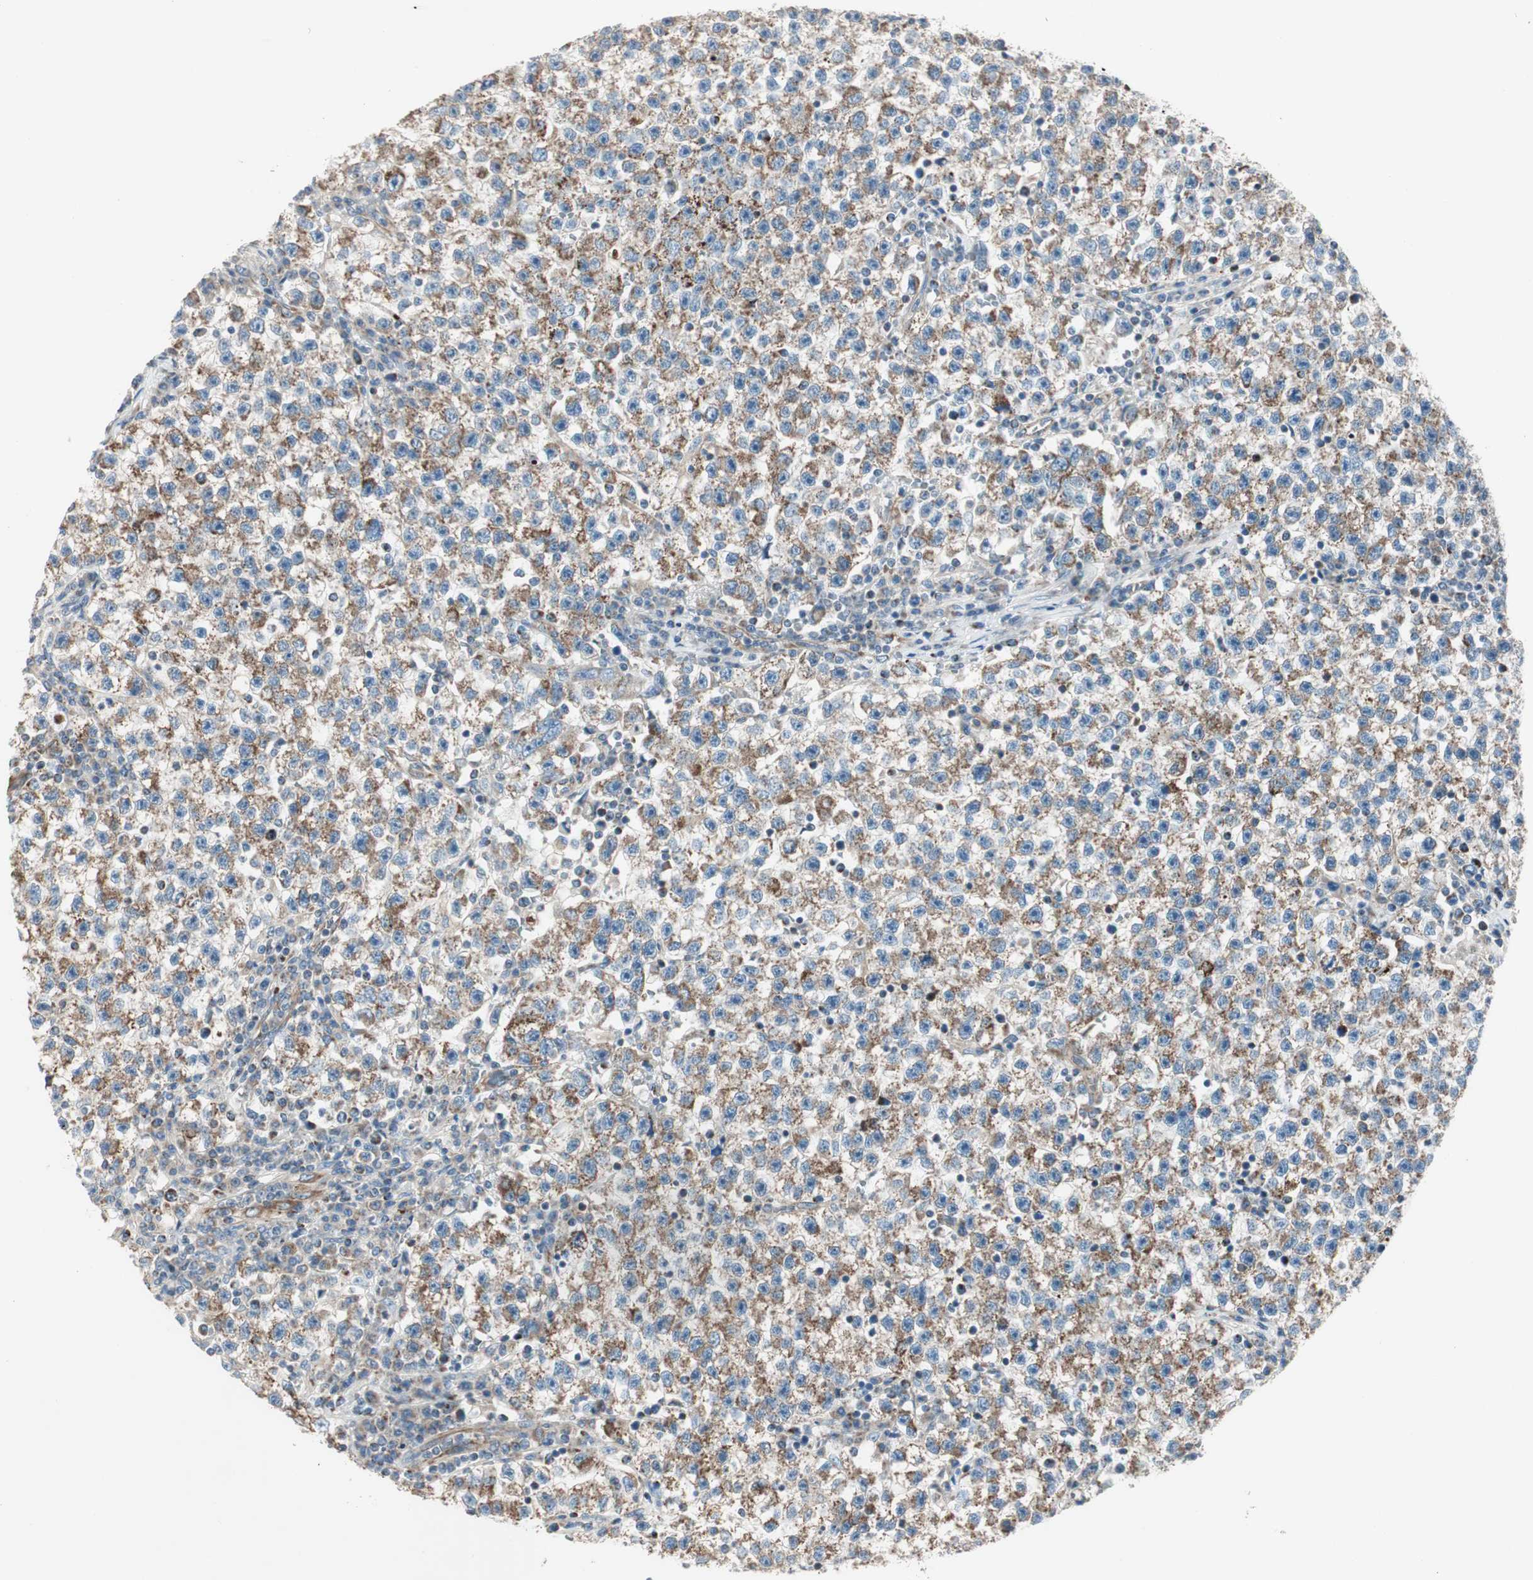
{"staining": {"intensity": "moderate", "quantity": ">75%", "location": "cytoplasmic/membranous"}, "tissue": "testis cancer", "cell_type": "Tumor cells", "image_type": "cancer", "snomed": [{"axis": "morphology", "description": "Seminoma, NOS"}, {"axis": "topography", "description": "Testis"}], "caption": "Moderate cytoplasmic/membranous protein staining is present in approximately >75% of tumor cells in testis cancer (seminoma). The protein is shown in brown color, while the nuclei are stained blue.", "gene": "SRCIN1", "patient": {"sex": "male", "age": 22}}